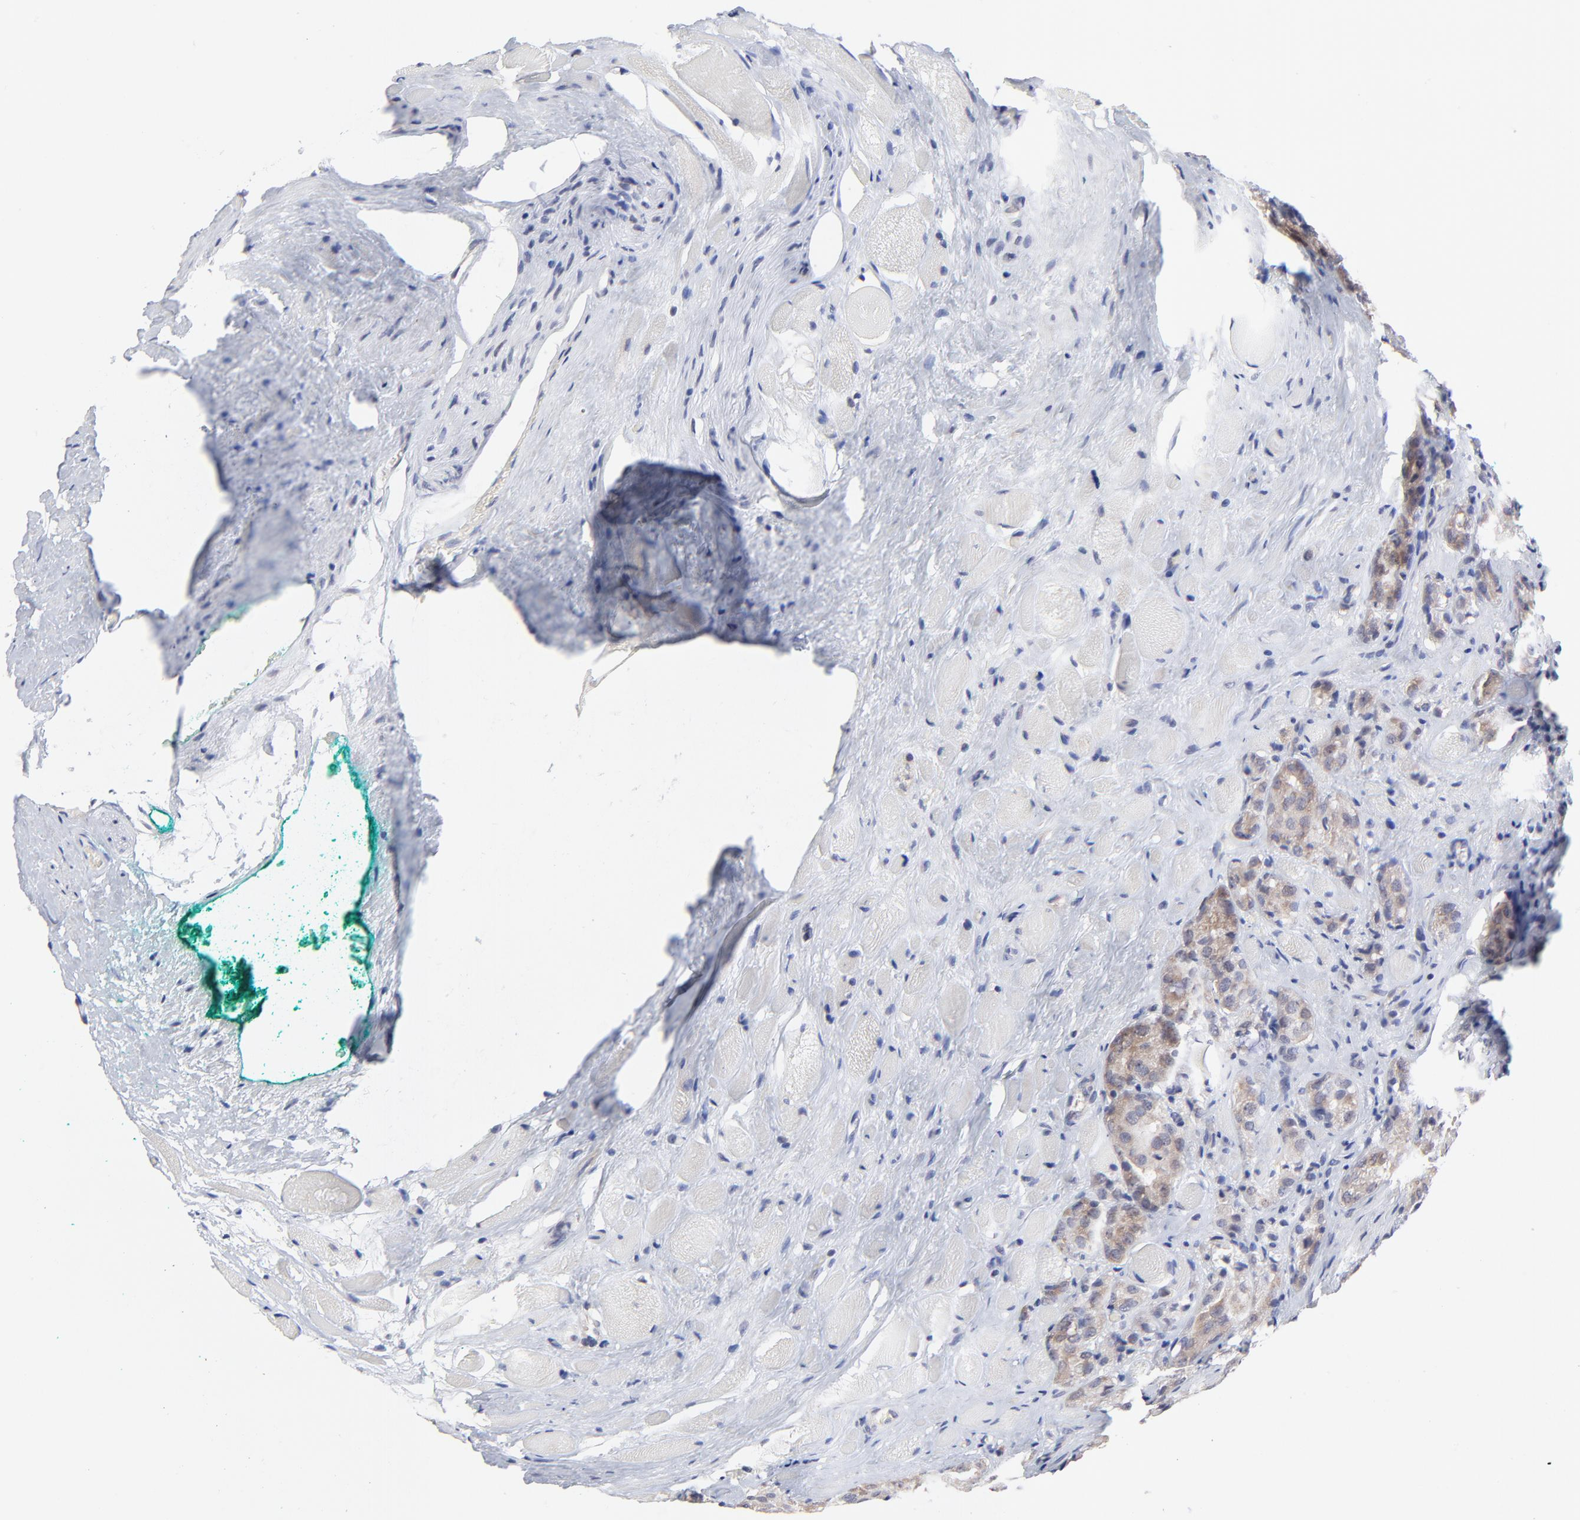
{"staining": {"intensity": "weak", "quantity": ">75%", "location": "cytoplasmic/membranous"}, "tissue": "prostate cancer", "cell_type": "Tumor cells", "image_type": "cancer", "snomed": [{"axis": "morphology", "description": "Adenocarcinoma, Medium grade"}, {"axis": "topography", "description": "Prostate"}], "caption": "Weak cytoplasmic/membranous expression is identified in about >75% of tumor cells in prostate cancer (medium-grade adenocarcinoma).", "gene": "FBXO8", "patient": {"sex": "male", "age": 60}}